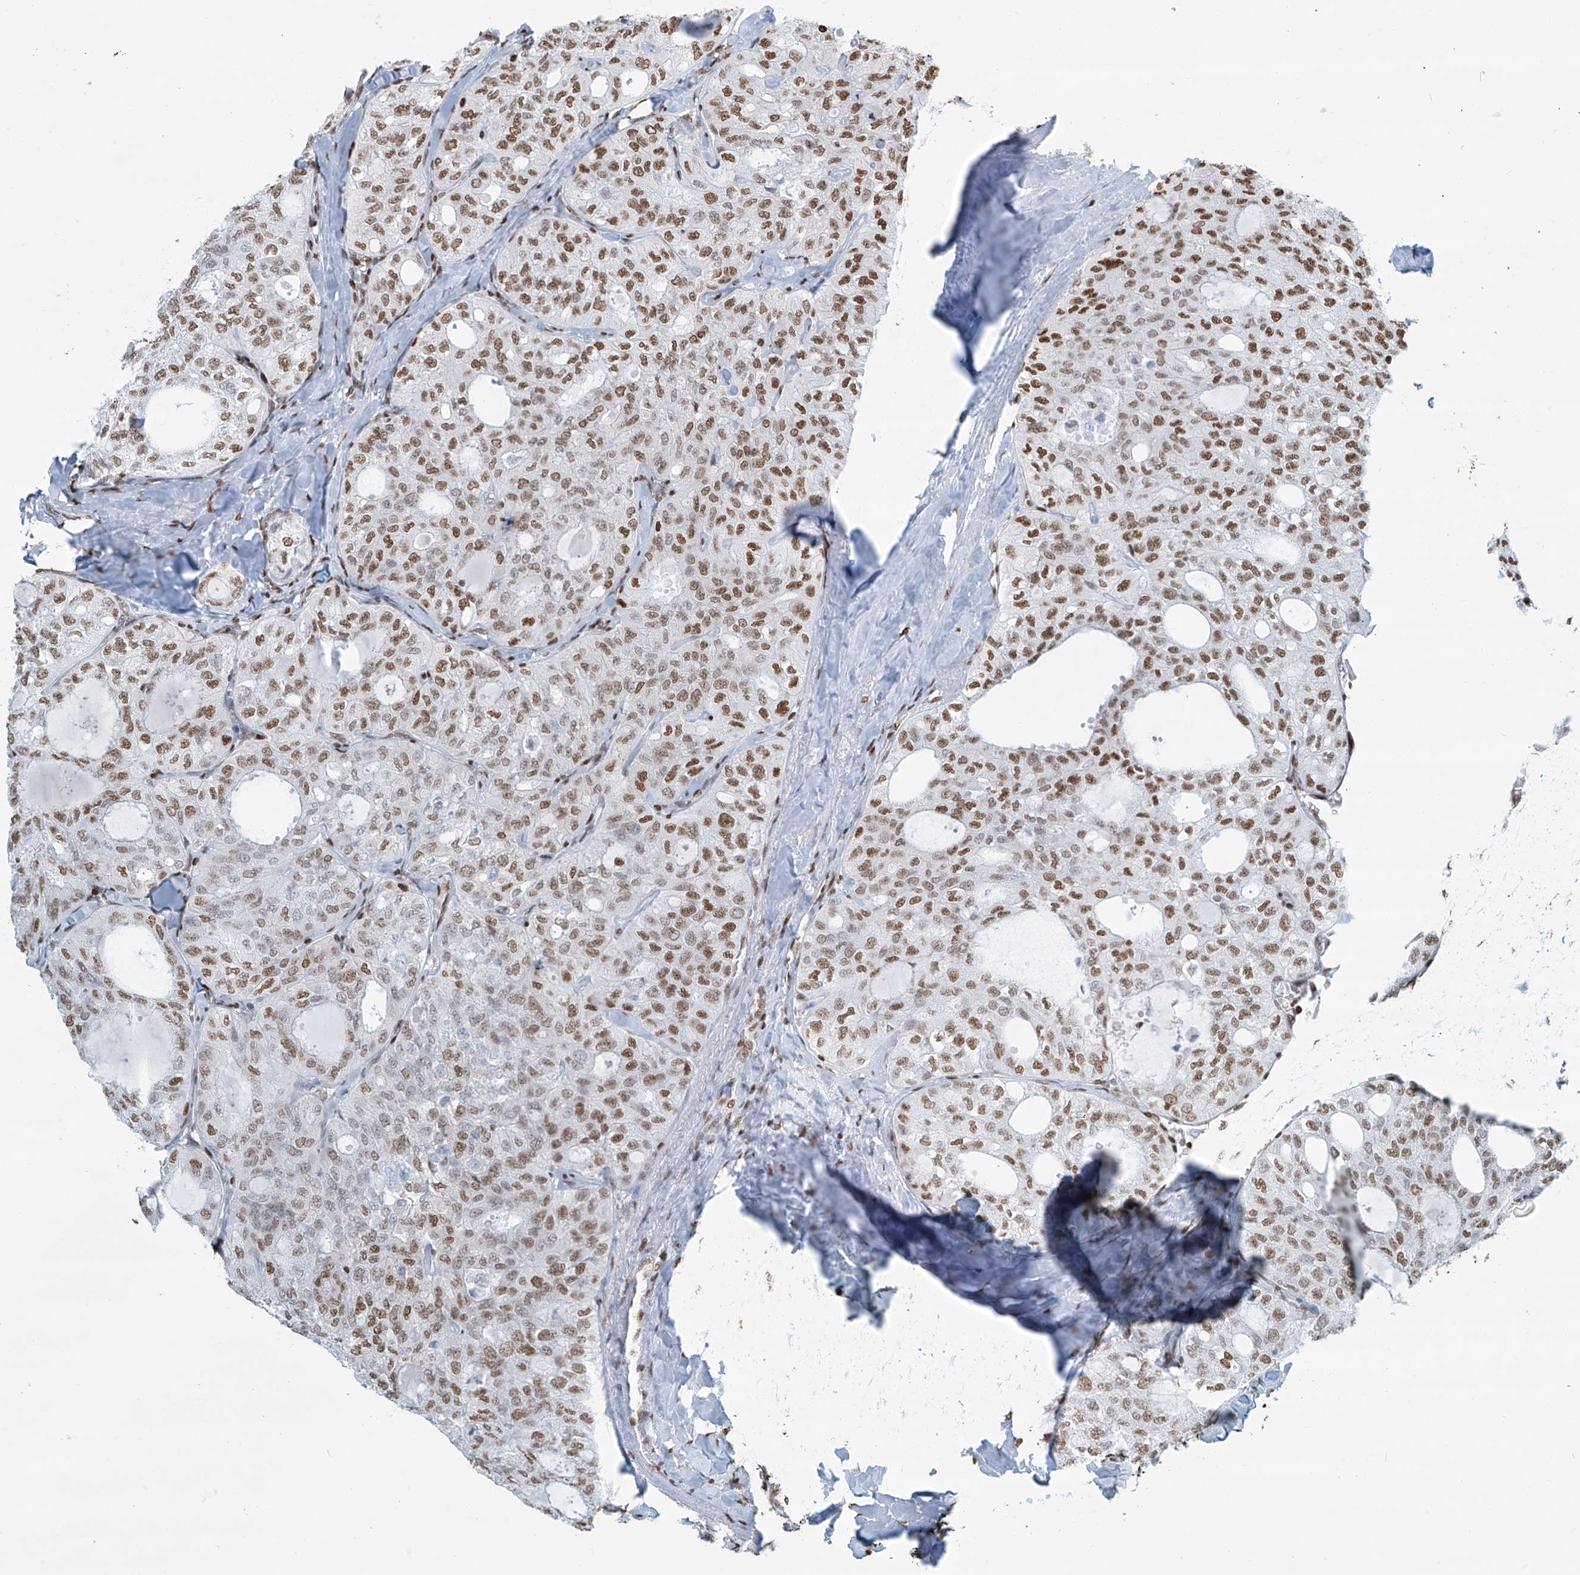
{"staining": {"intensity": "strong", "quantity": "25%-75%", "location": "nuclear"}, "tissue": "thyroid cancer", "cell_type": "Tumor cells", "image_type": "cancer", "snomed": [{"axis": "morphology", "description": "Follicular adenoma carcinoma, NOS"}, {"axis": "topography", "description": "Thyroid gland"}], "caption": "Strong nuclear staining is present in approximately 25%-75% of tumor cells in thyroid follicular adenoma carcinoma.", "gene": "SARNP", "patient": {"sex": "male", "age": 75}}